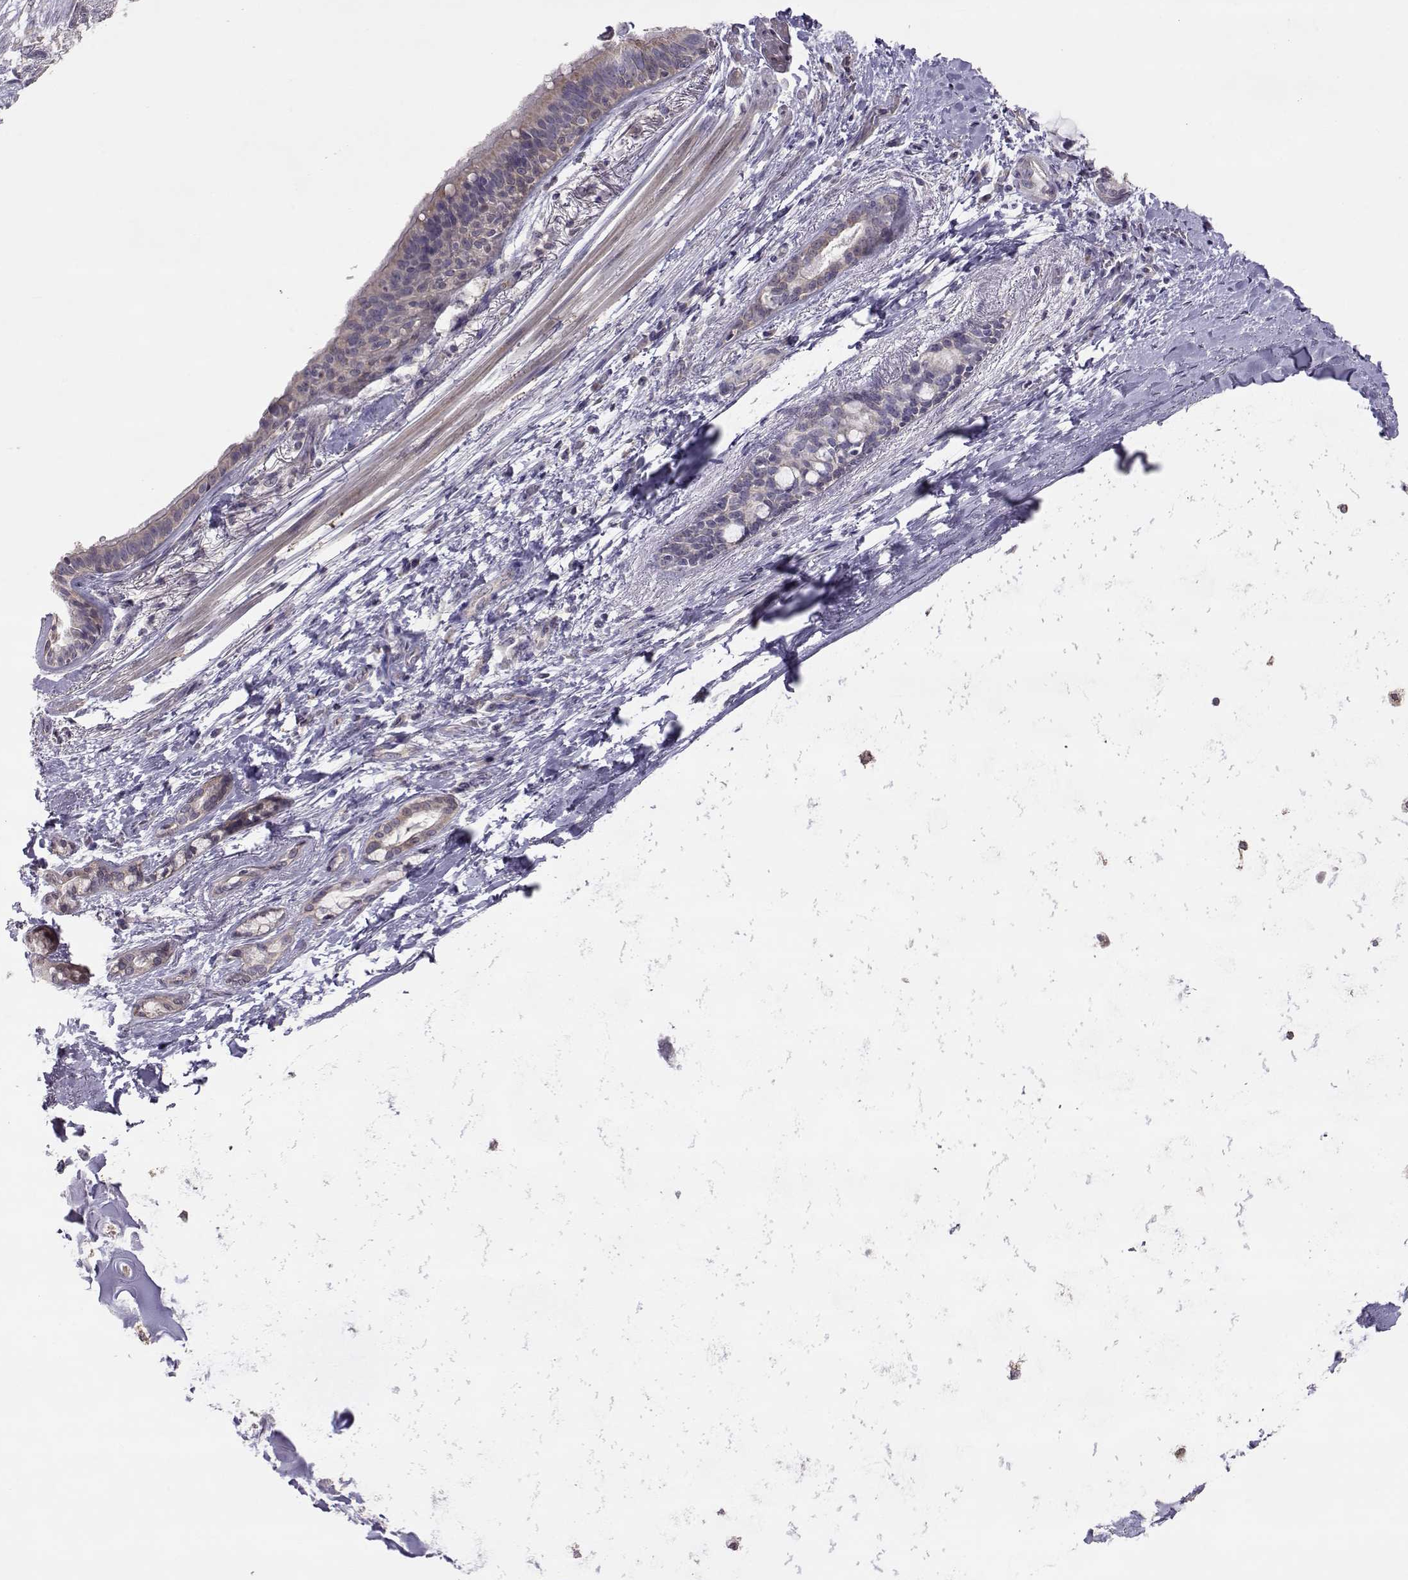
{"staining": {"intensity": "moderate", "quantity": "<25%", "location": "cytoplasmic/membranous"}, "tissue": "bronchus", "cell_type": "Respiratory epithelial cells", "image_type": "normal", "snomed": [{"axis": "morphology", "description": "Normal tissue, NOS"}, {"axis": "morphology", "description": "Squamous cell carcinoma, NOS"}, {"axis": "topography", "description": "Bronchus"}, {"axis": "topography", "description": "Lung"}], "caption": "This photomicrograph reveals IHC staining of normal bronchus, with low moderate cytoplasmic/membranous positivity in about <25% of respiratory epithelial cells.", "gene": "NCAM2", "patient": {"sex": "male", "age": 69}}